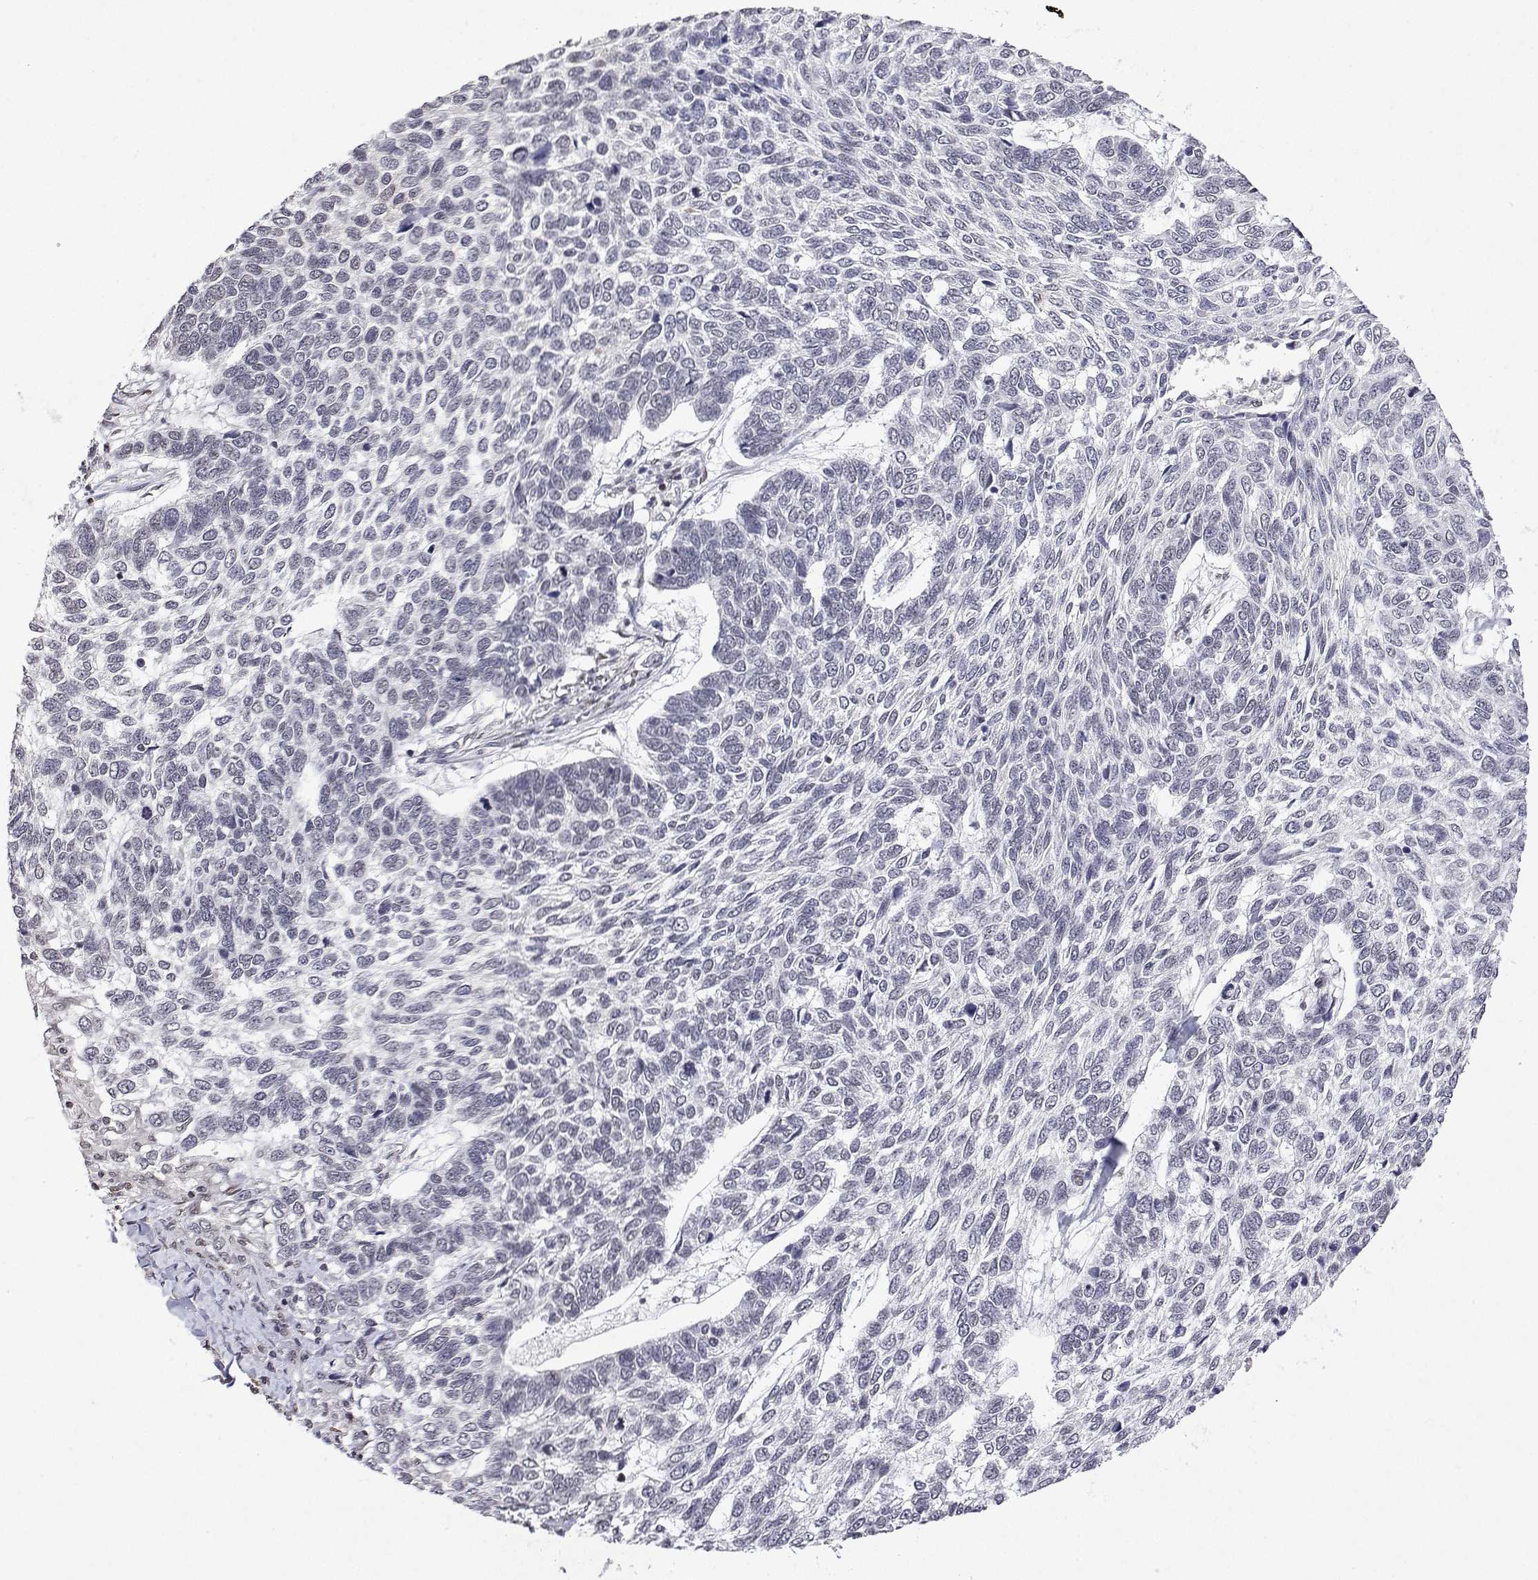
{"staining": {"intensity": "negative", "quantity": "none", "location": "none"}, "tissue": "skin cancer", "cell_type": "Tumor cells", "image_type": "cancer", "snomed": [{"axis": "morphology", "description": "Basal cell carcinoma"}, {"axis": "topography", "description": "Skin"}], "caption": "High power microscopy micrograph of an immunohistochemistry micrograph of skin basal cell carcinoma, revealing no significant expression in tumor cells.", "gene": "XPC", "patient": {"sex": "female", "age": 65}}